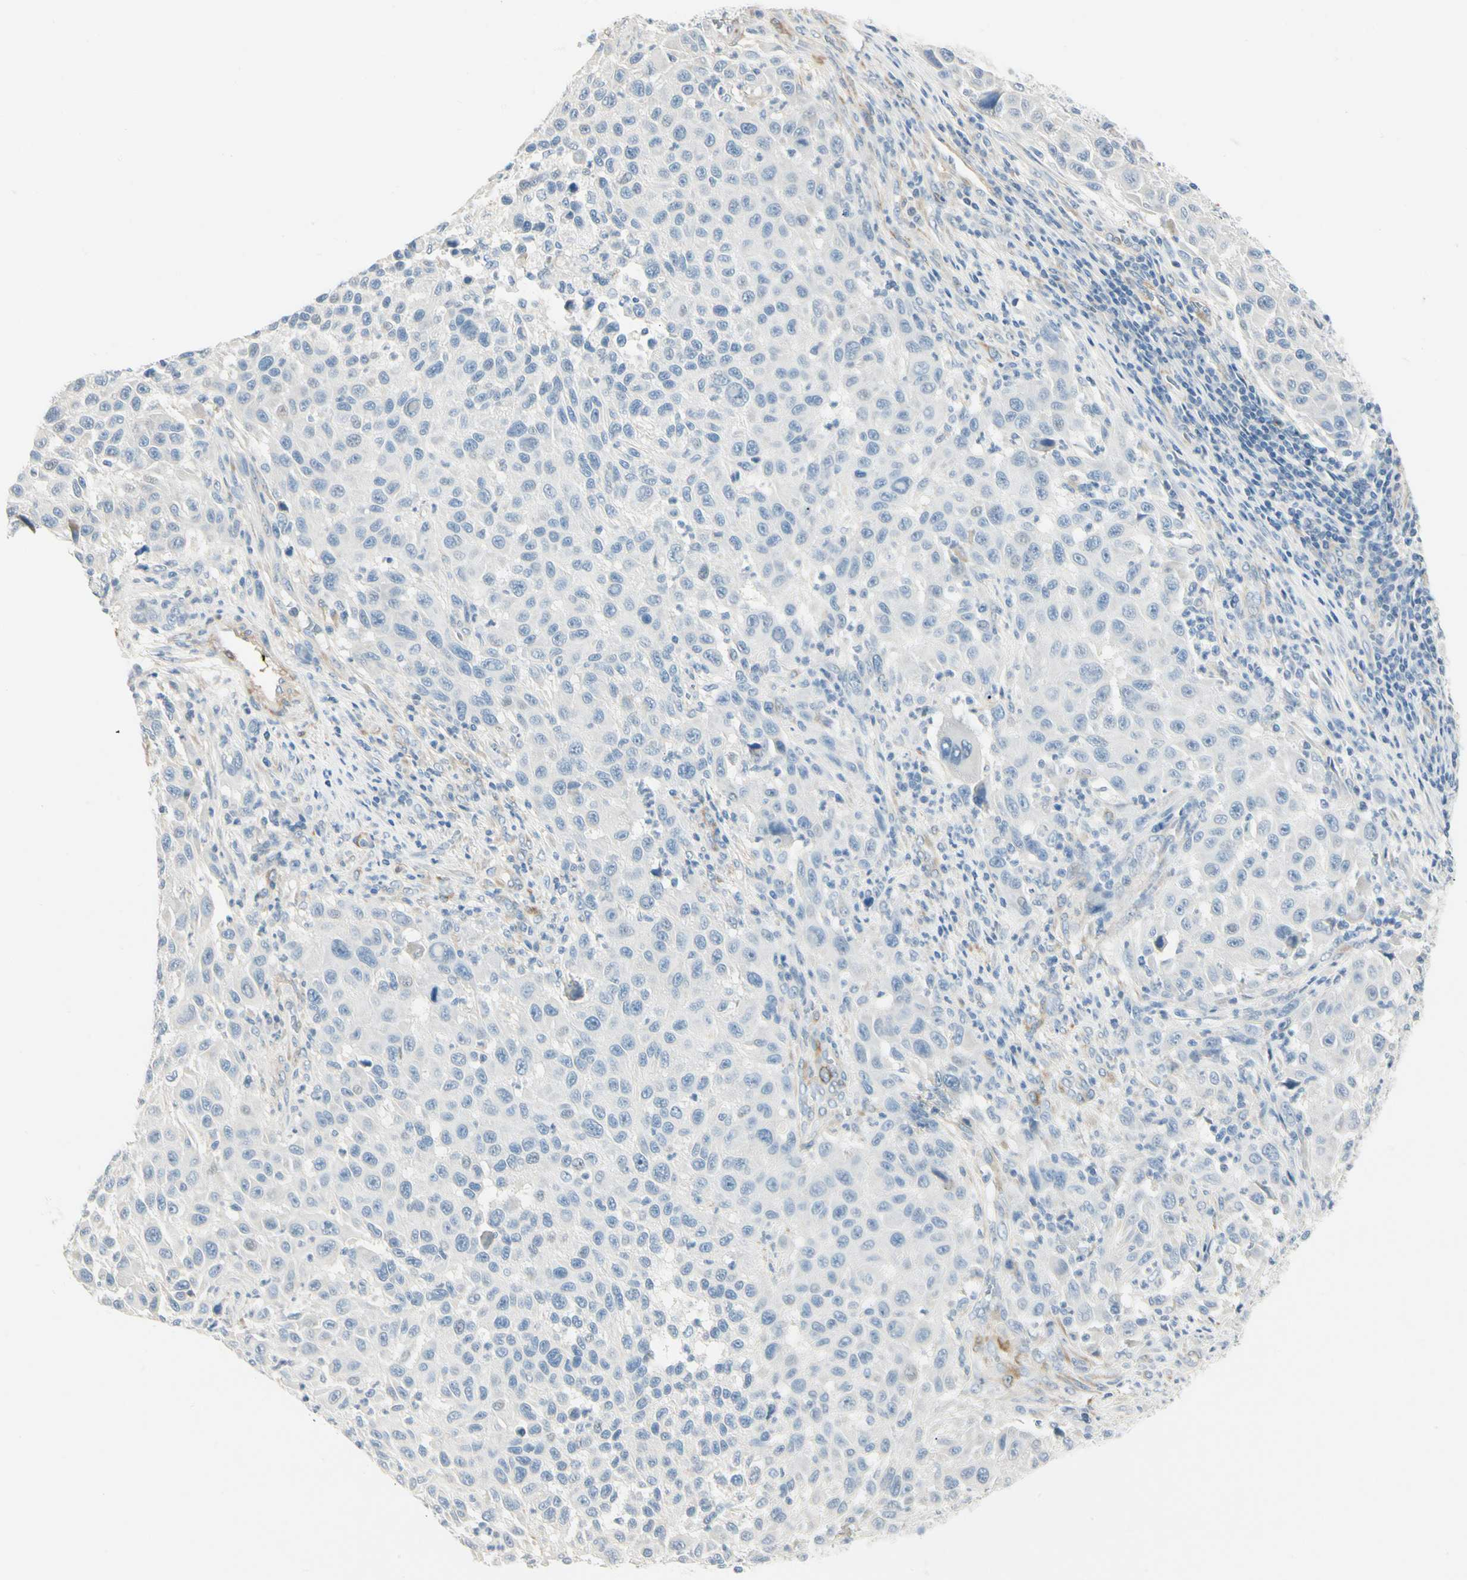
{"staining": {"intensity": "negative", "quantity": "none", "location": "none"}, "tissue": "melanoma", "cell_type": "Tumor cells", "image_type": "cancer", "snomed": [{"axis": "morphology", "description": "Malignant melanoma, Metastatic site"}, {"axis": "topography", "description": "Lymph node"}], "caption": "The image displays no significant positivity in tumor cells of melanoma.", "gene": "AMPH", "patient": {"sex": "male", "age": 61}}